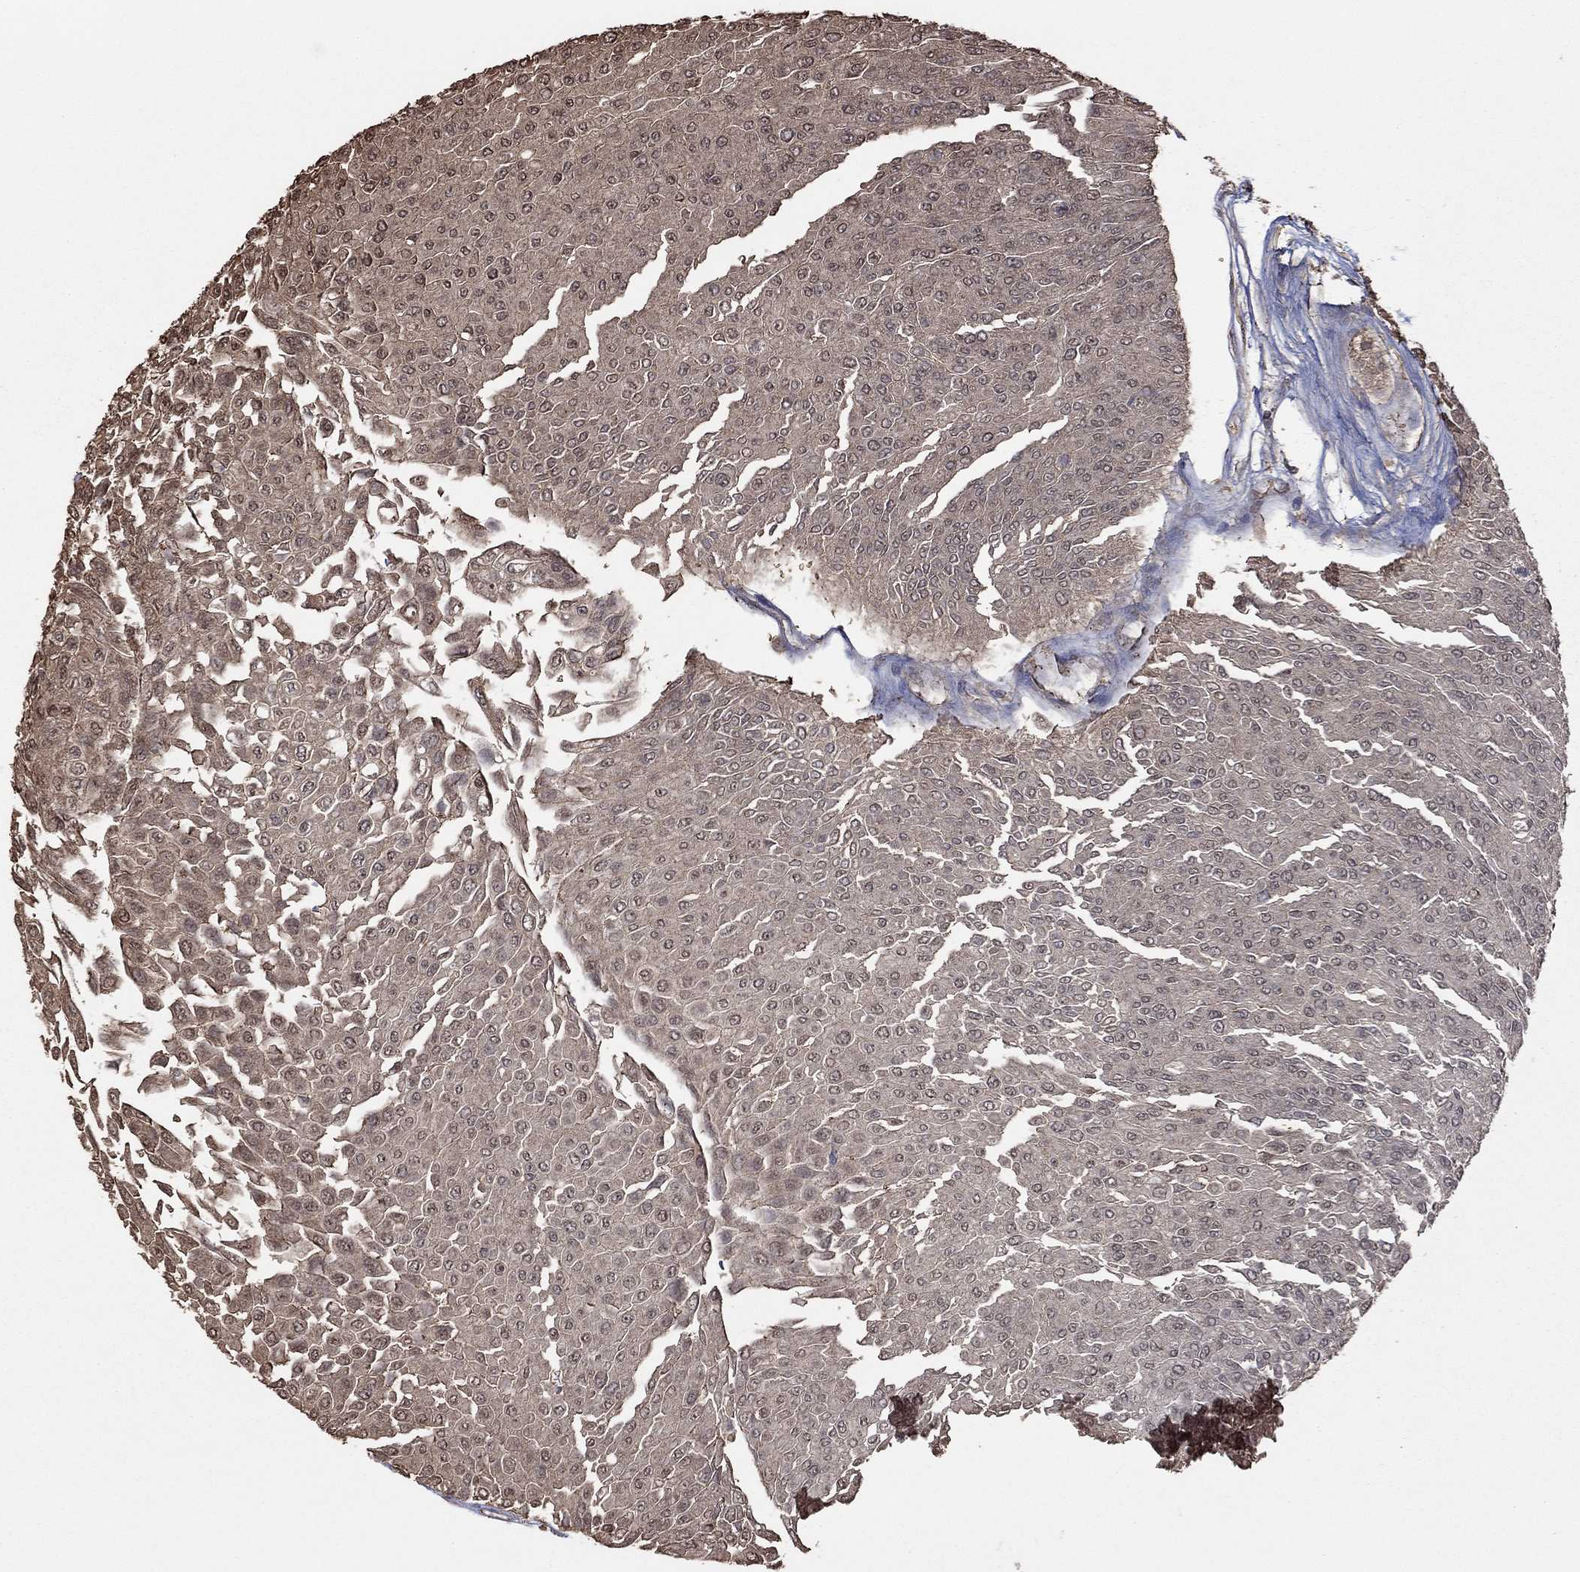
{"staining": {"intensity": "moderate", "quantity": "<25%", "location": "cytoplasmic/membranous"}, "tissue": "urothelial cancer", "cell_type": "Tumor cells", "image_type": "cancer", "snomed": [{"axis": "morphology", "description": "Urothelial carcinoma, Low grade"}, {"axis": "topography", "description": "Urinary bladder"}], "caption": "Urothelial cancer was stained to show a protein in brown. There is low levels of moderate cytoplasmic/membranous positivity in approximately <25% of tumor cells. Nuclei are stained in blue.", "gene": "RNF114", "patient": {"sex": "male", "age": 67}}